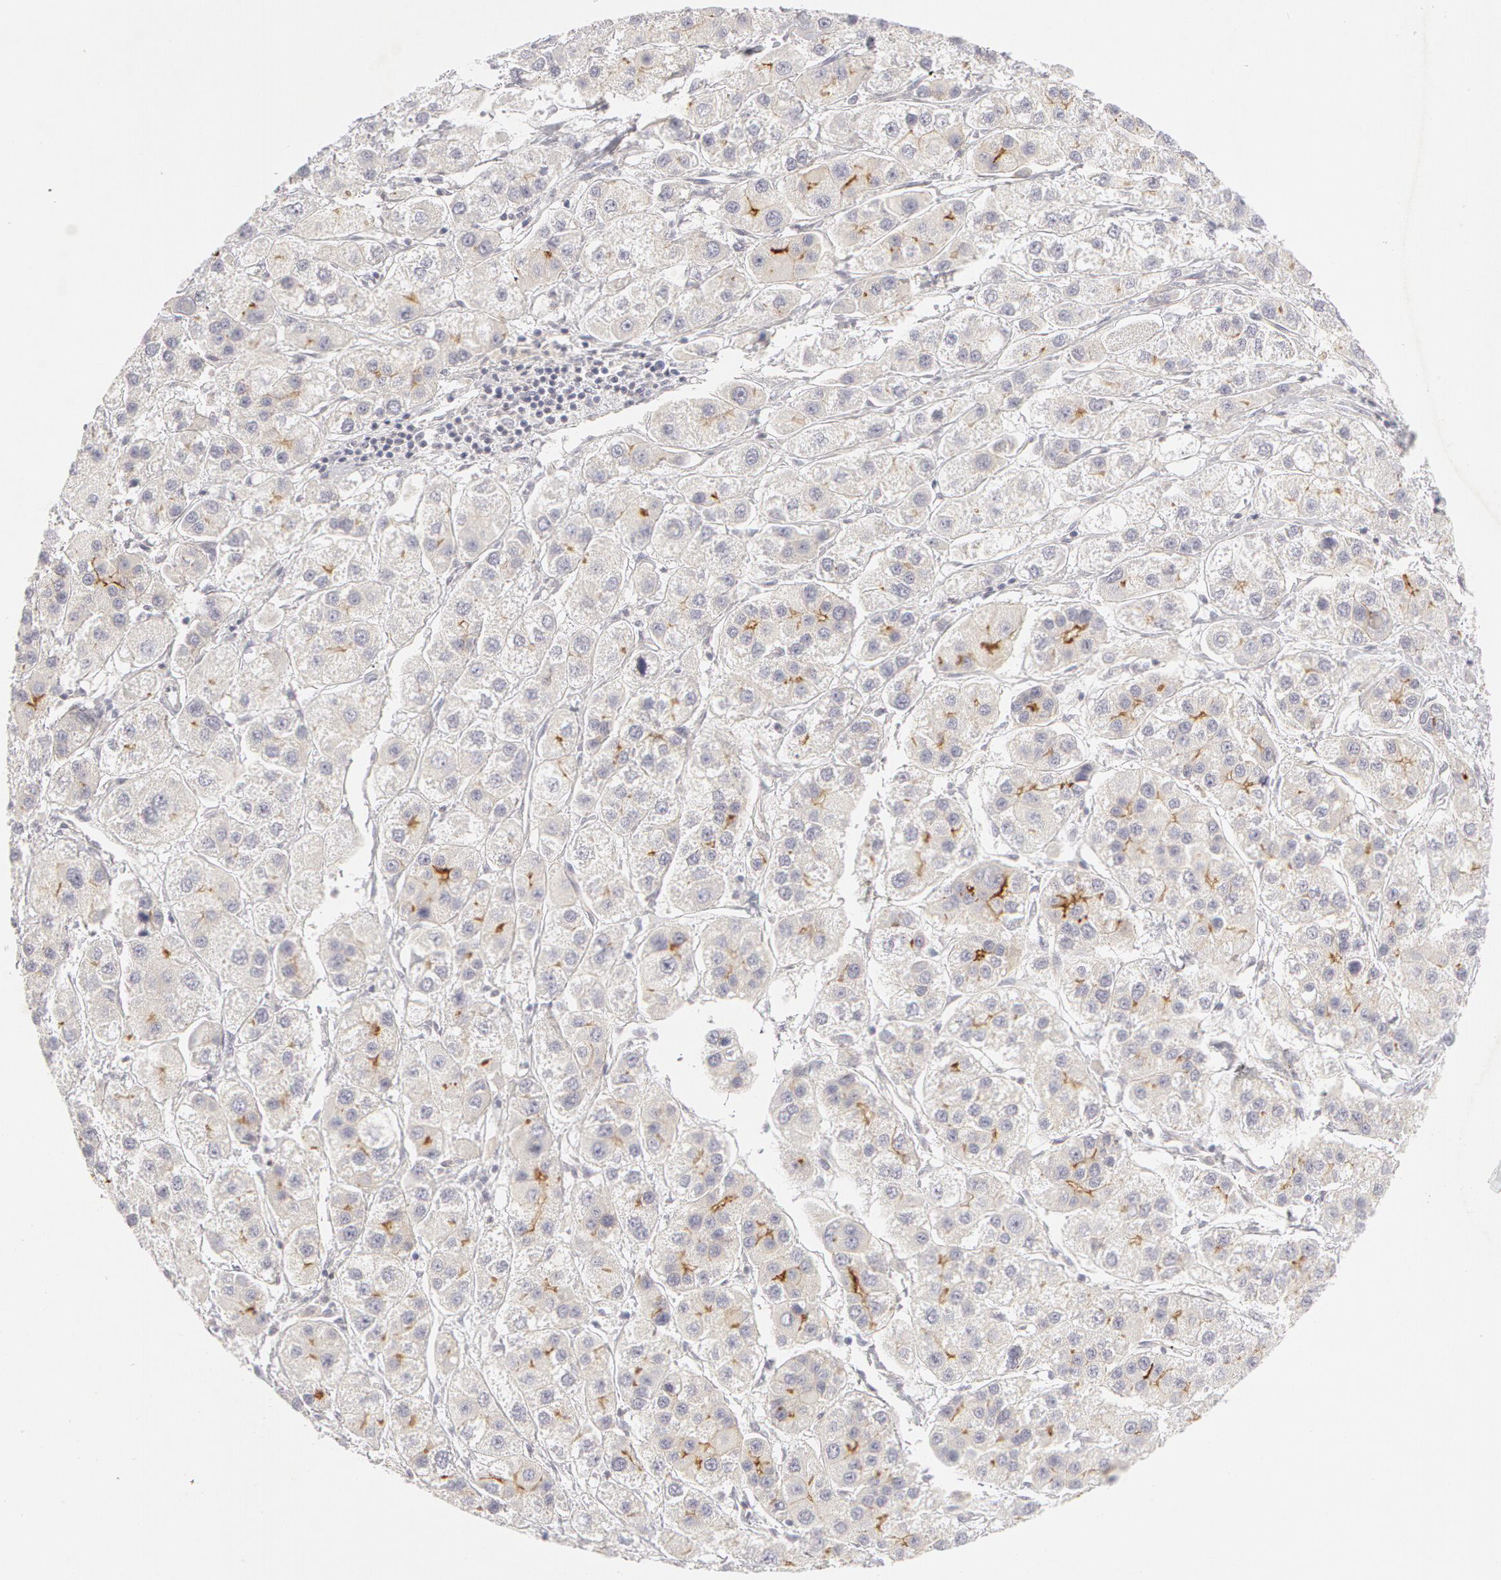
{"staining": {"intensity": "moderate", "quantity": "25%-75%", "location": "cytoplasmic/membranous"}, "tissue": "liver cancer", "cell_type": "Tumor cells", "image_type": "cancer", "snomed": [{"axis": "morphology", "description": "Carcinoma, Hepatocellular, NOS"}, {"axis": "topography", "description": "Liver"}], "caption": "Tumor cells demonstrate medium levels of moderate cytoplasmic/membranous staining in about 25%-75% of cells in human liver hepatocellular carcinoma.", "gene": "ABCB1", "patient": {"sex": "female", "age": 85}}